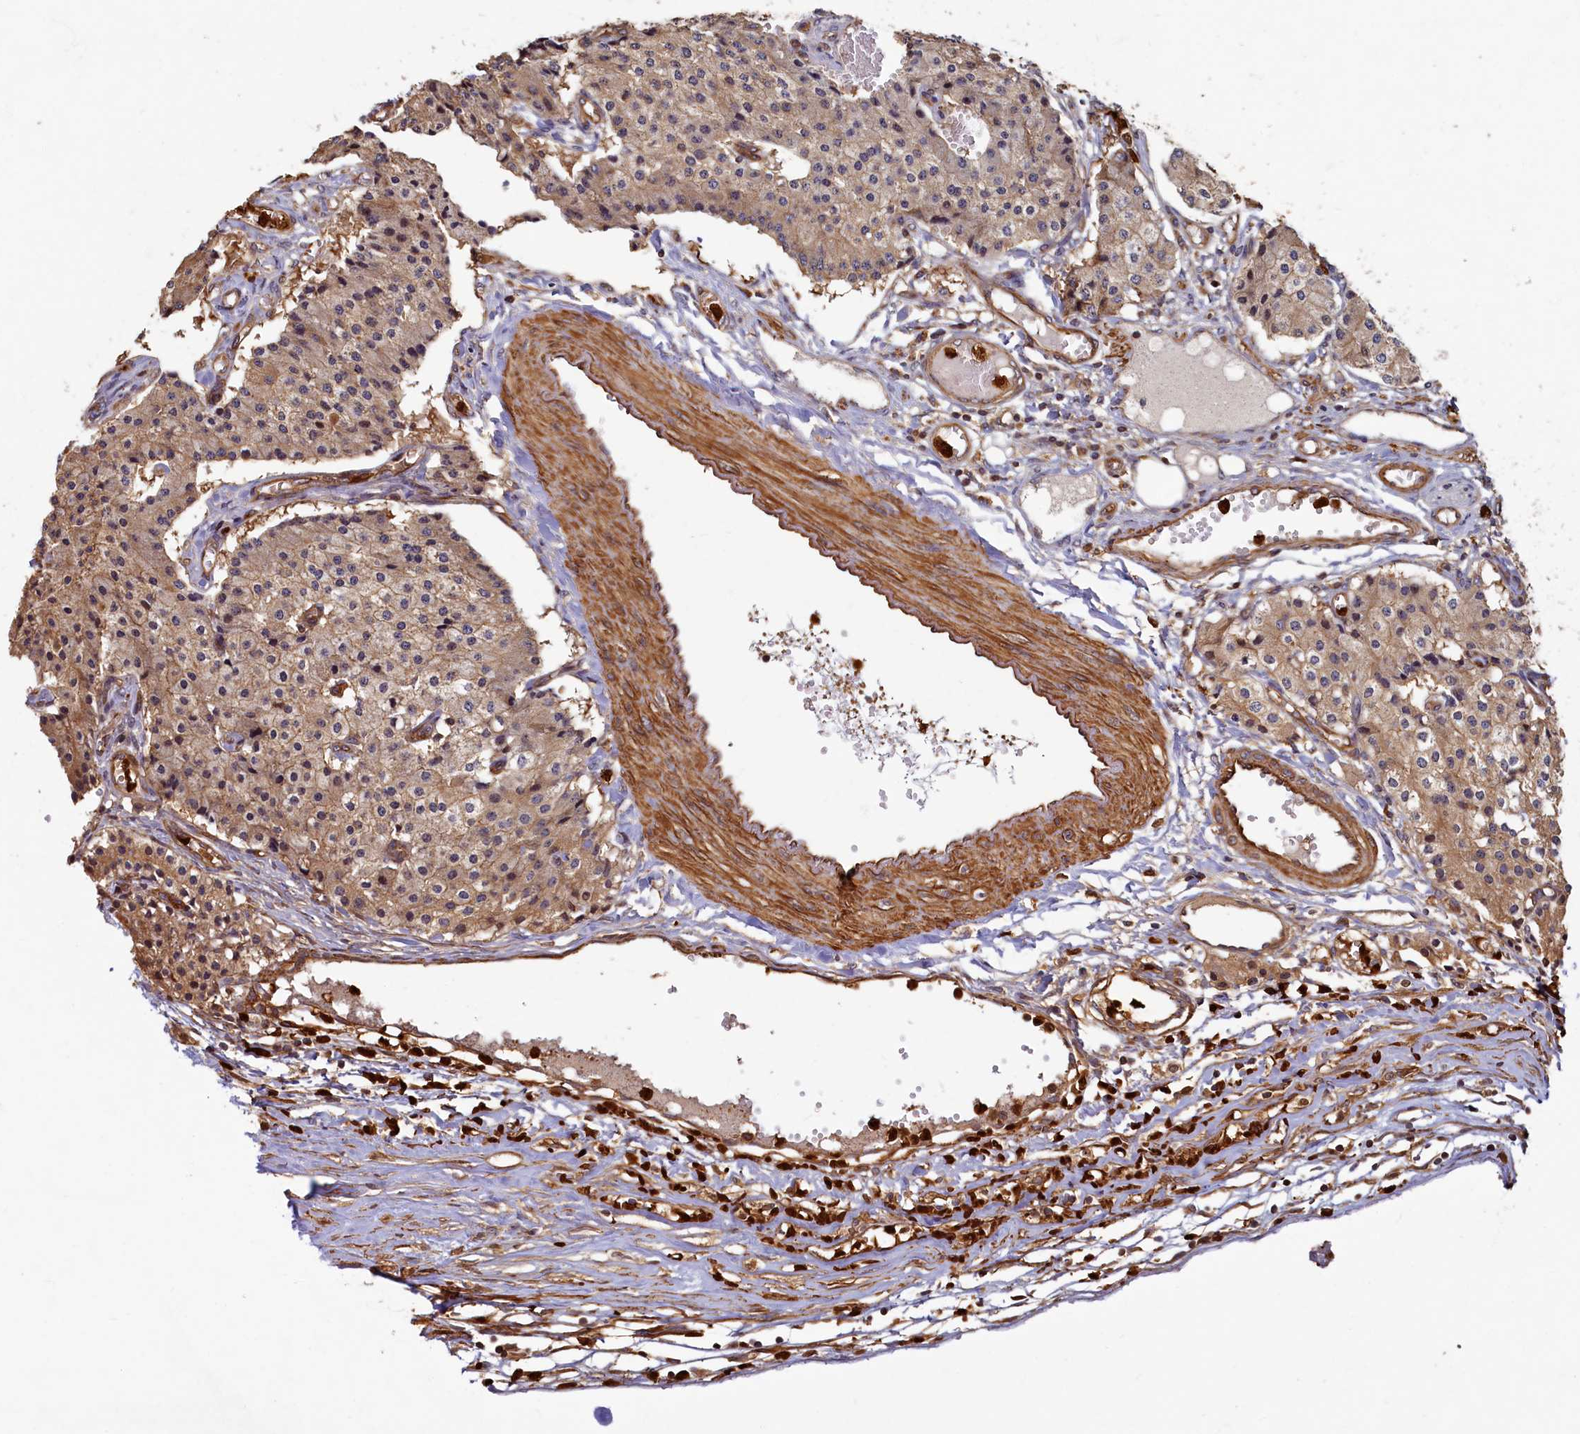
{"staining": {"intensity": "weak", "quantity": ">75%", "location": "cytoplasmic/membranous"}, "tissue": "carcinoid", "cell_type": "Tumor cells", "image_type": "cancer", "snomed": [{"axis": "morphology", "description": "Carcinoid, malignant, NOS"}, {"axis": "topography", "description": "Colon"}], "caption": "An IHC photomicrograph of tumor tissue is shown. Protein staining in brown labels weak cytoplasmic/membranous positivity in malignant carcinoid within tumor cells.", "gene": "CCDC102B", "patient": {"sex": "female", "age": 52}}